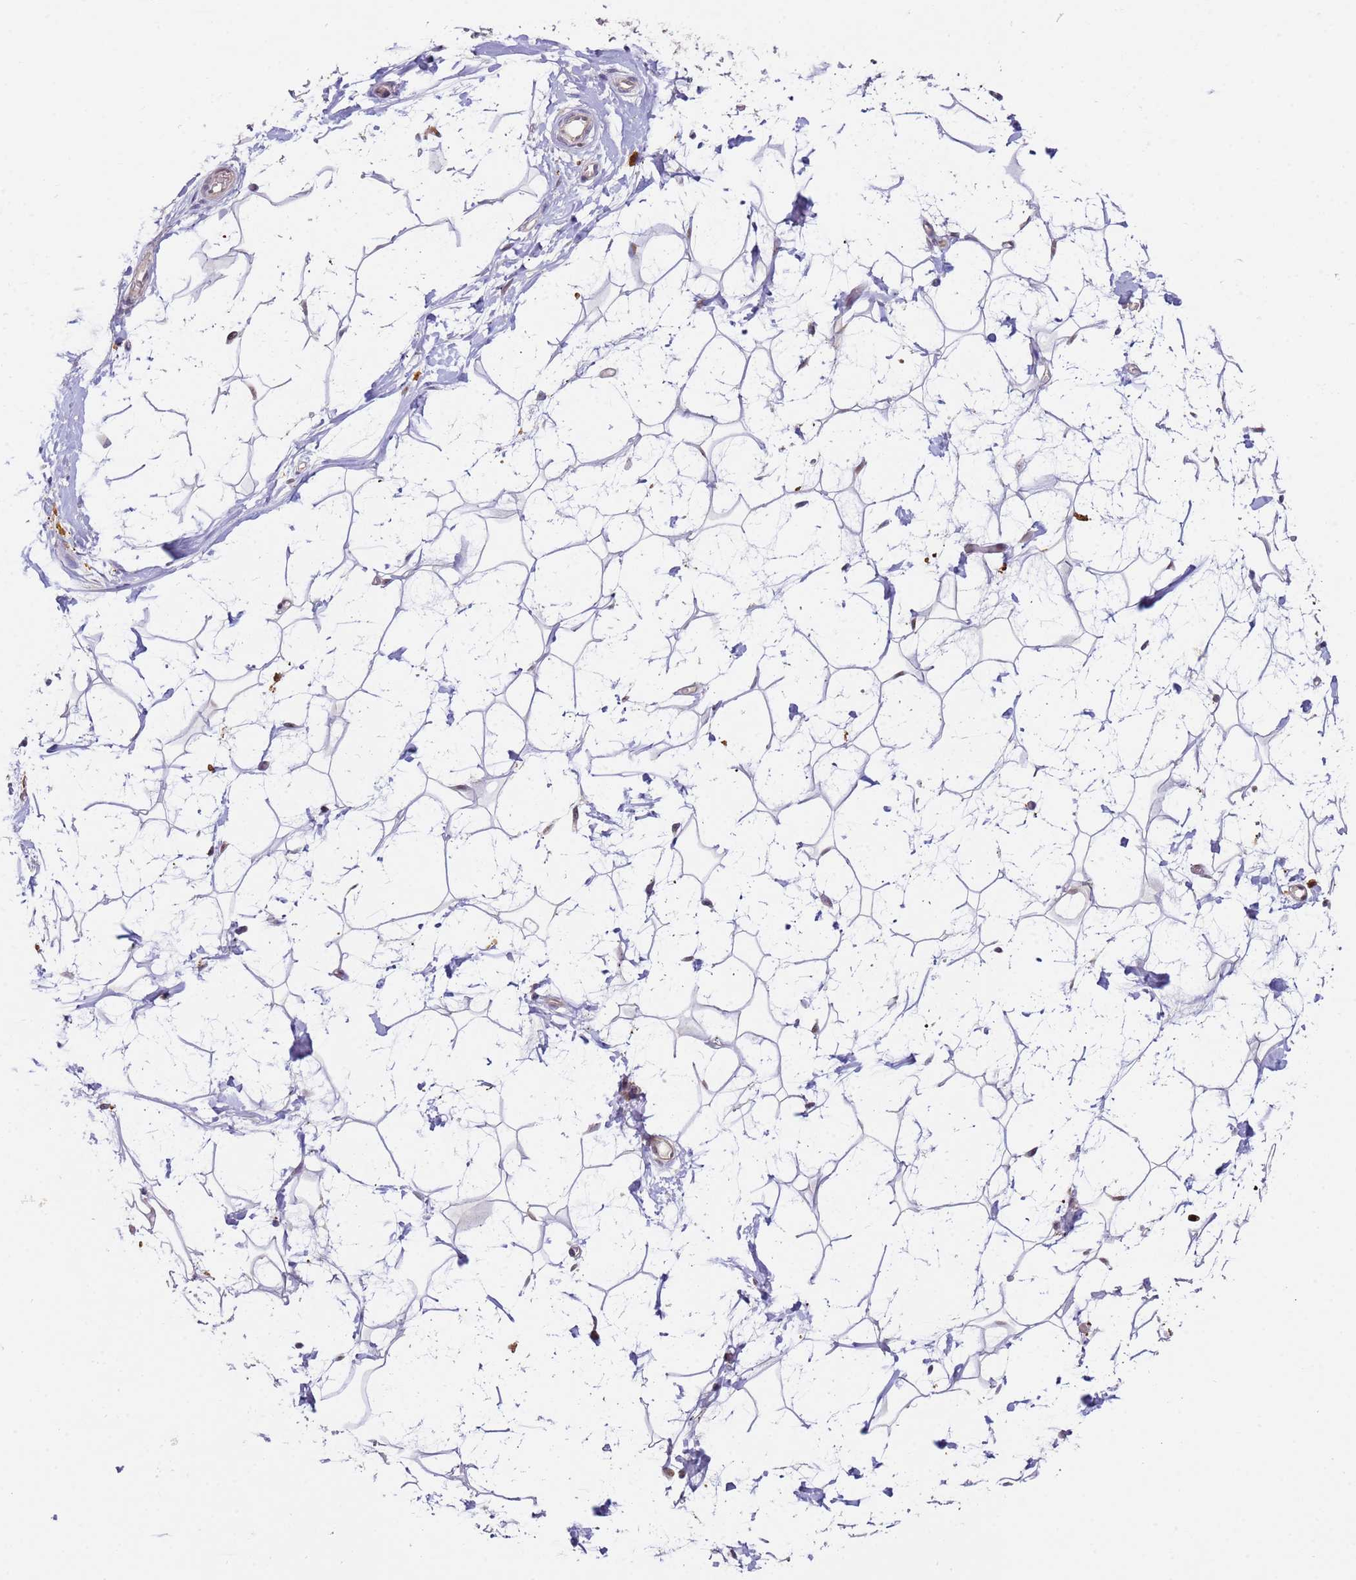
{"staining": {"intensity": "negative", "quantity": "none", "location": "none"}, "tissue": "adipose tissue", "cell_type": "Adipocytes", "image_type": "normal", "snomed": [{"axis": "morphology", "description": "Normal tissue, NOS"}, {"axis": "topography", "description": "Breast"}], "caption": "DAB (3,3'-diaminobenzidine) immunohistochemical staining of normal human adipose tissue demonstrates no significant expression in adipocytes. (Stains: DAB (3,3'-diaminobenzidine) immunohistochemistry (IHC) with hematoxylin counter stain, Microscopy: brightfield microscopy at high magnification).", "gene": "LGALSL", "patient": {"sex": "female", "age": 26}}